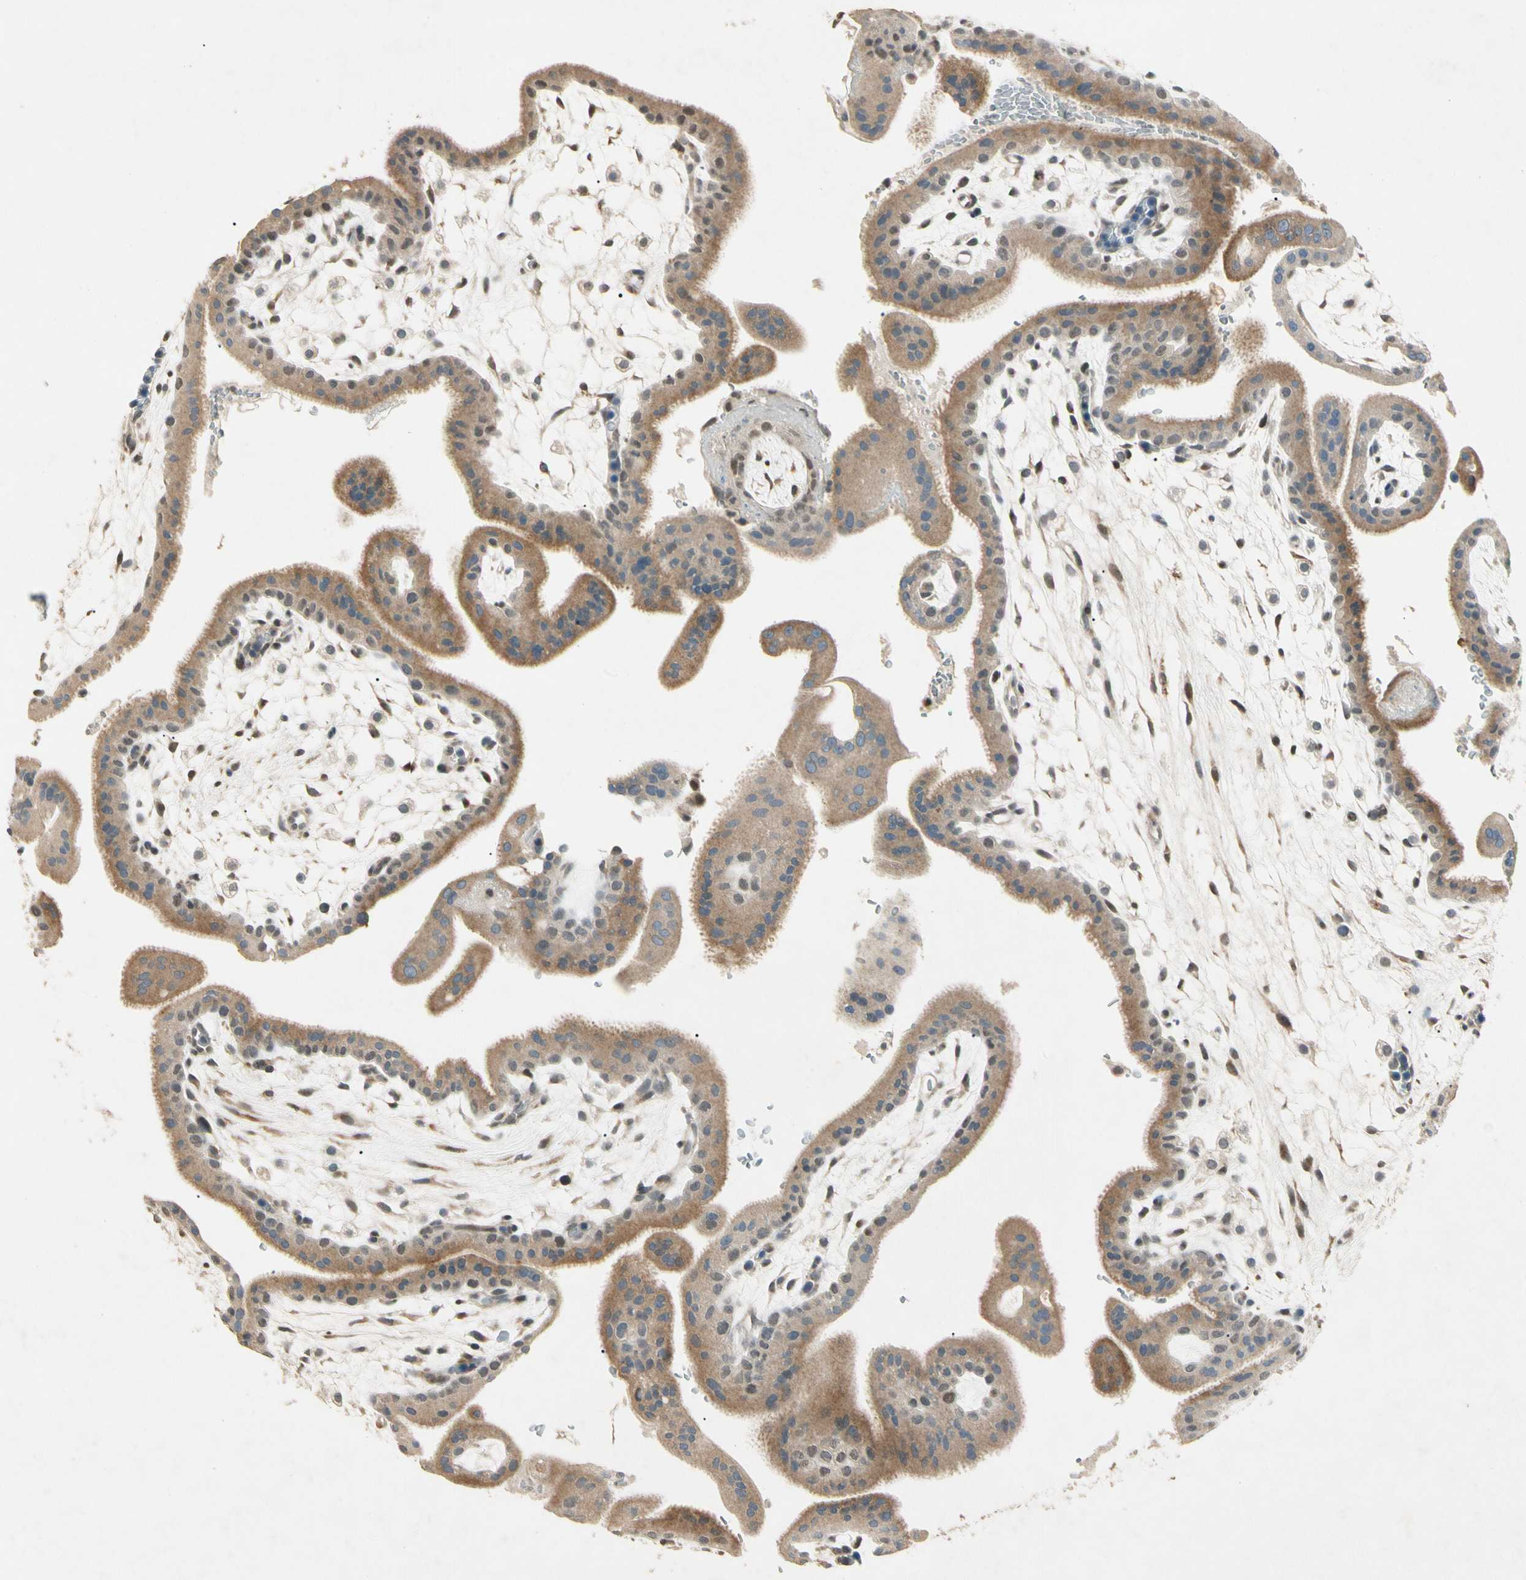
{"staining": {"intensity": "moderate", "quantity": ">75%", "location": "cytoplasmic/membranous,nuclear"}, "tissue": "placenta", "cell_type": "Decidual cells", "image_type": "normal", "snomed": [{"axis": "morphology", "description": "Normal tissue, NOS"}, {"axis": "topography", "description": "Placenta"}], "caption": "Immunohistochemistry of benign human placenta exhibits medium levels of moderate cytoplasmic/membranous,nuclear positivity in approximately >75% of decidual cells. Immunohistochemistry (ihc) stains the protein in brown and the nuclei are stained blue.", "gene": "ZBTB4", "patient": {"sex": "female", "age": 35}}